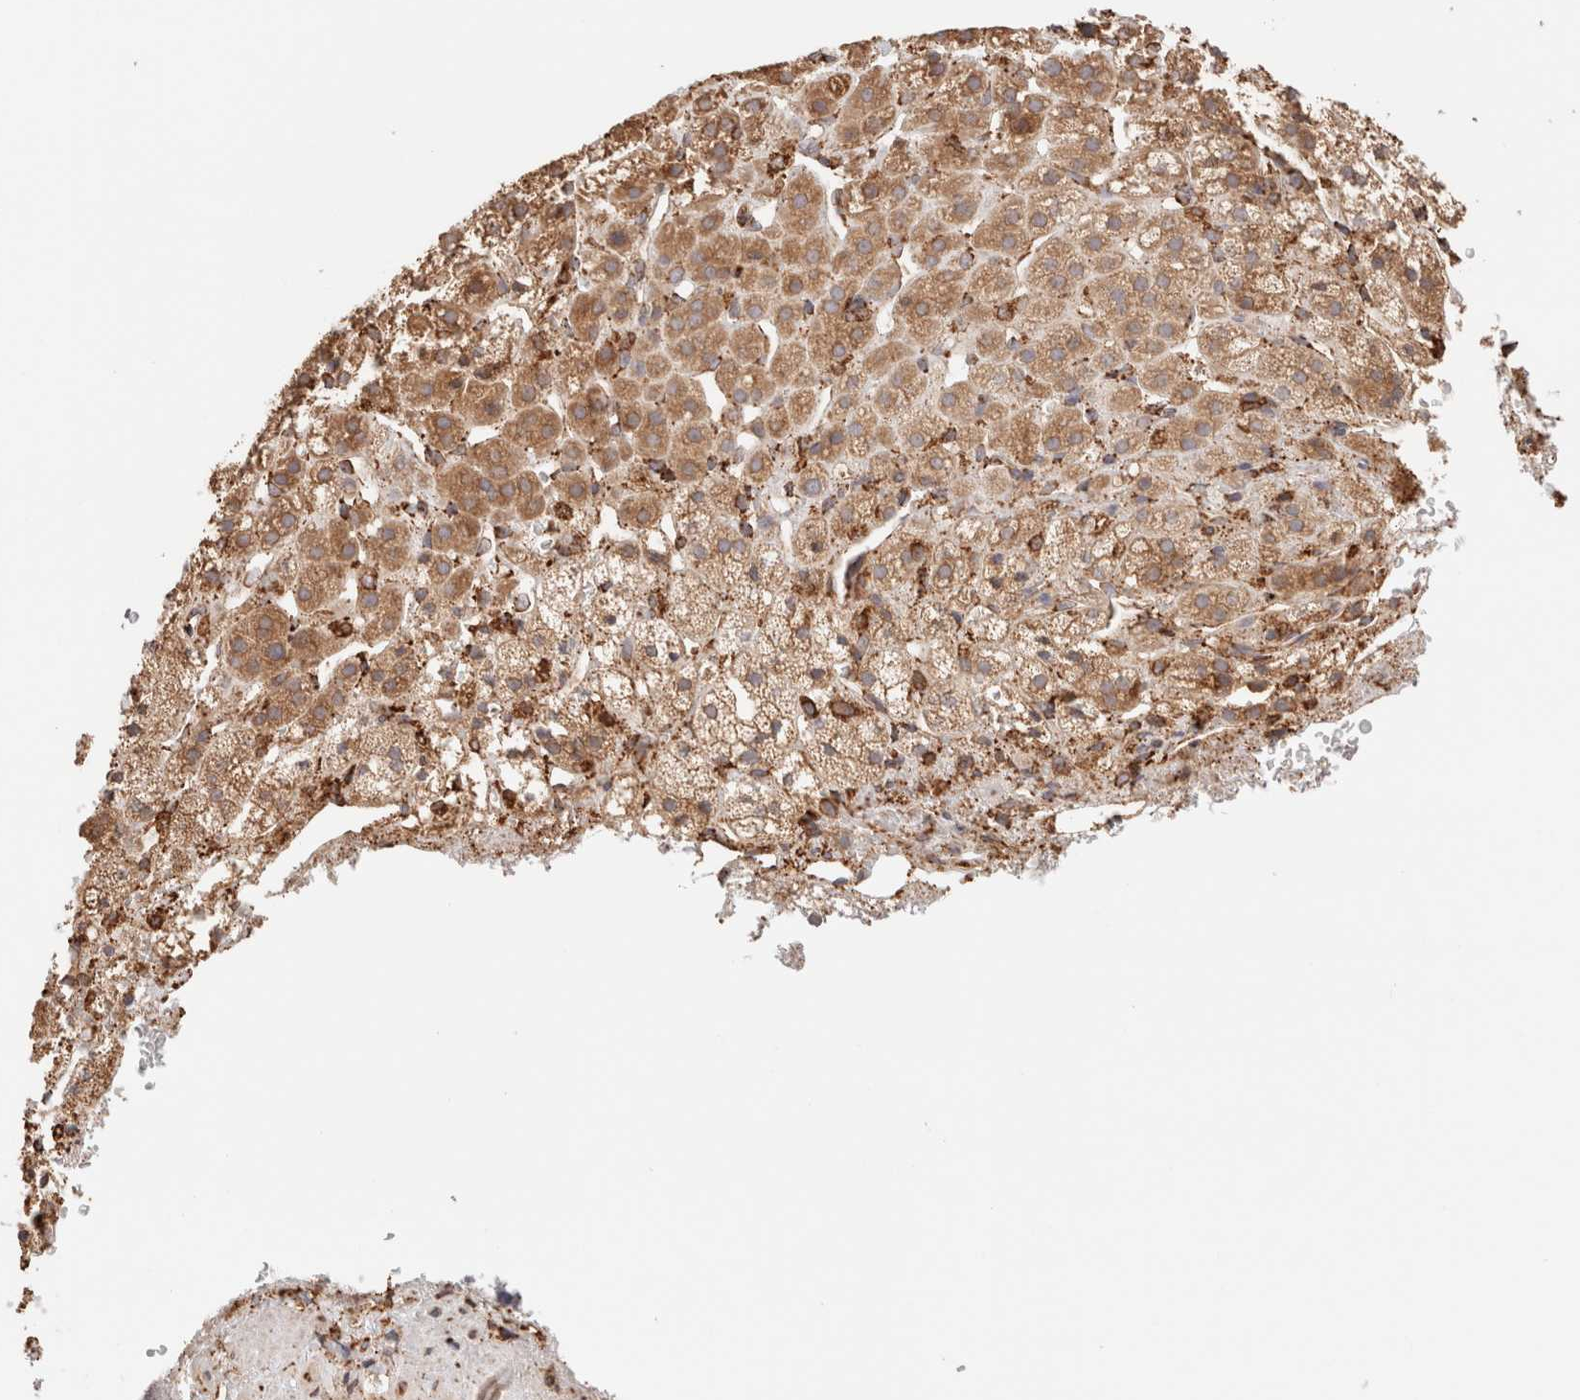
{"staining": {"intensity": "moderate", "quantity": ">75%", "location": "cytoplasmic/membranous"}, "tissue": "adrenal gland", "cell_type": "Glandular cells", "image_type": "normal", "snomed": [{"axis": "morphology", "description": "Normal tissue, NOS"}, {"axis": "topography", "description": "Adrenal gland"}], "caption": "Moderate cytoplasmic/membranous protein positivity is present in approximately >75% of glandular cells in adrenal gland. (IHC, brightfield microscopy, high magnification).", "gene": "FER", "patient": {"sex": "male", "age": 56}}